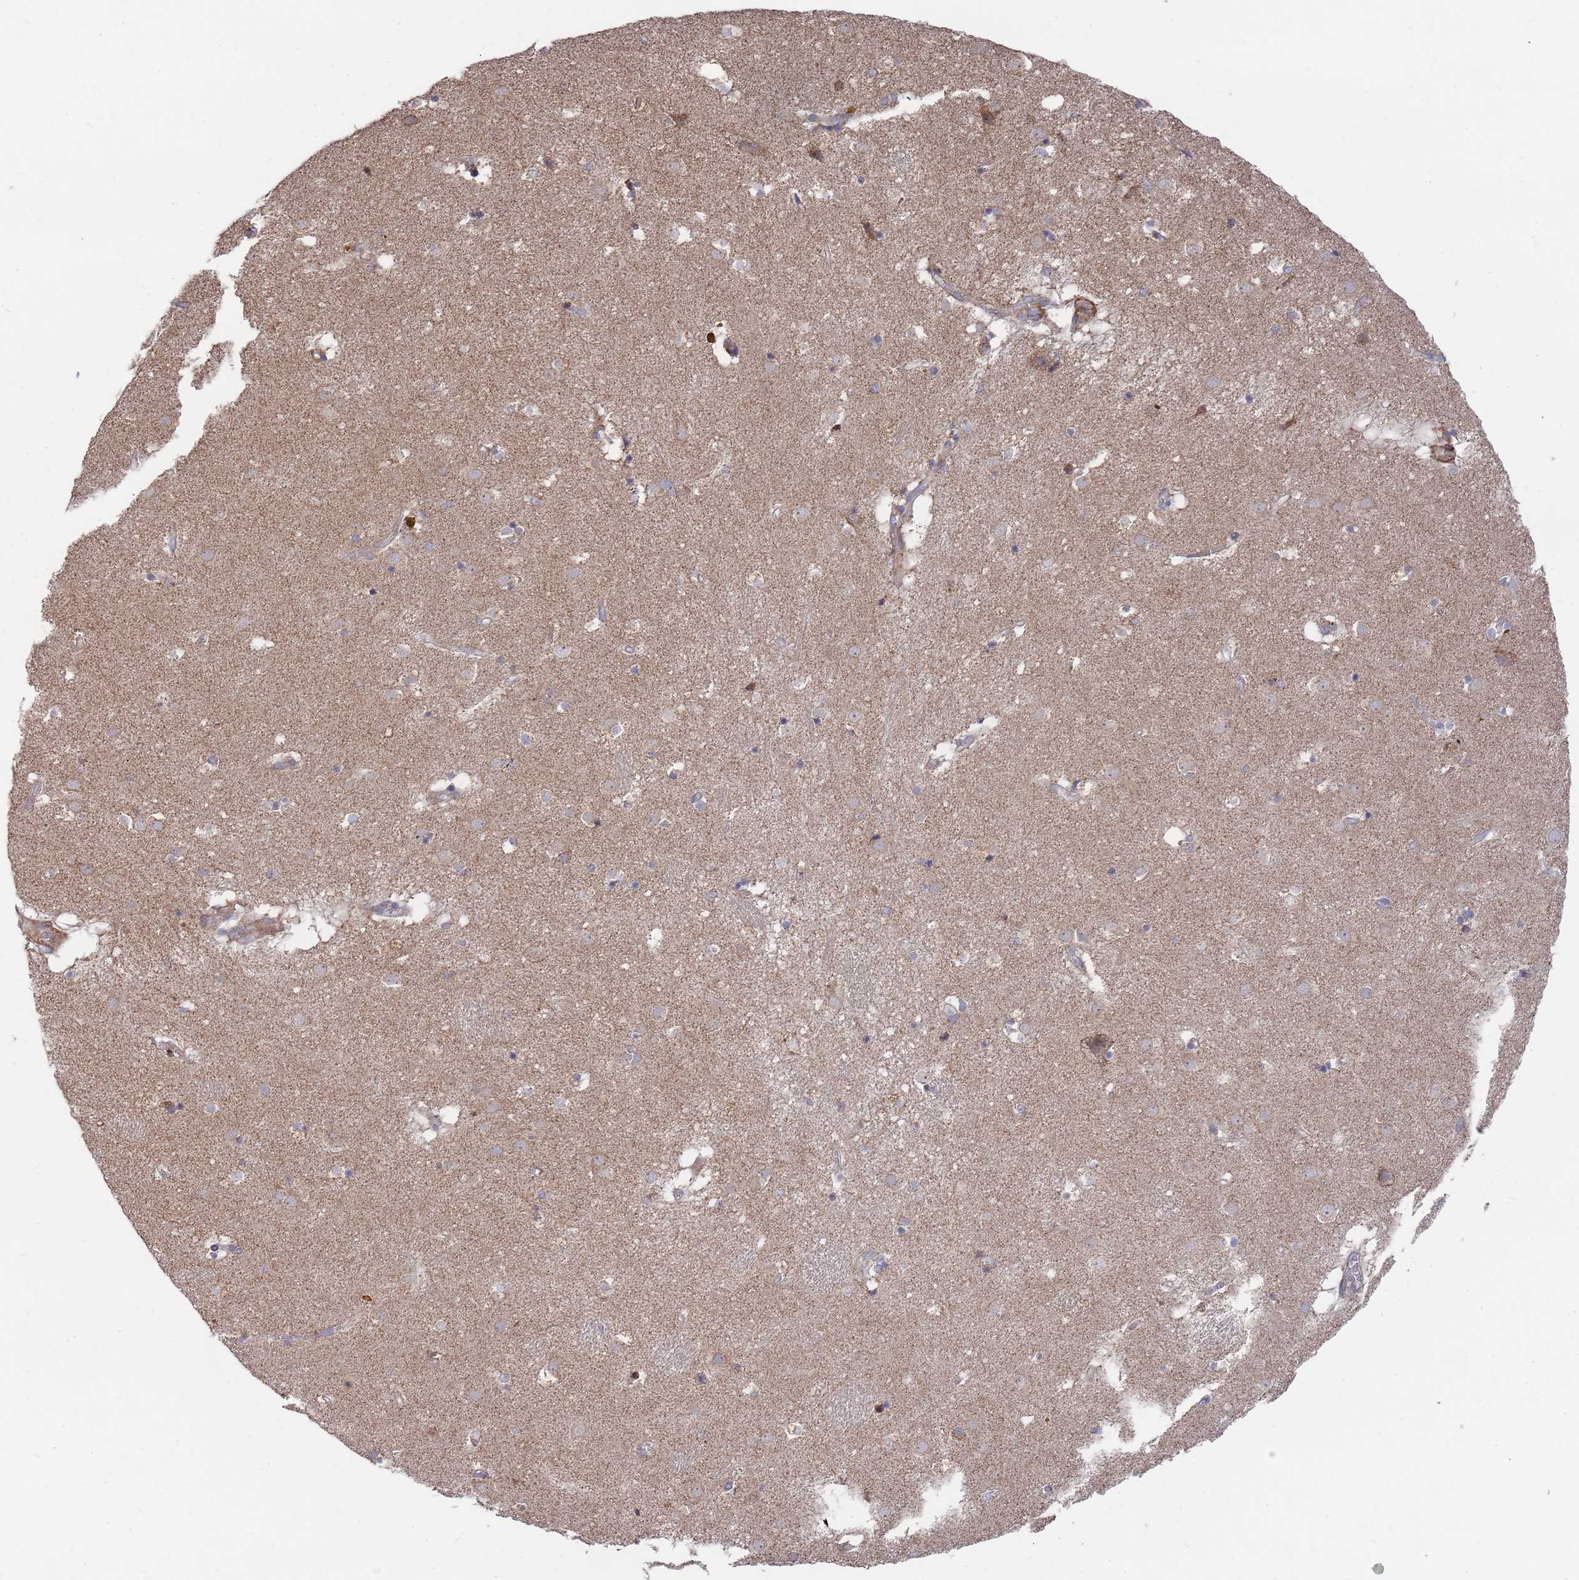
{"staining": {"intensity": "negative", "quantity": "none", "location": "none"}, "tissue": "caudate", "cell_type": "Glial cells", "image_type": "normal", "snomed": [{"axis": "morphology", "description": "Normal tissue, NOS"}, {"axis": "topography", "description": "Lateral ventricle wall"}], "caption": "Photomicrograph shows no protein positivity in glial cells of normal caudate.", "gene": "WDFY3", "patient": {"sex": "male", "age": 70}}